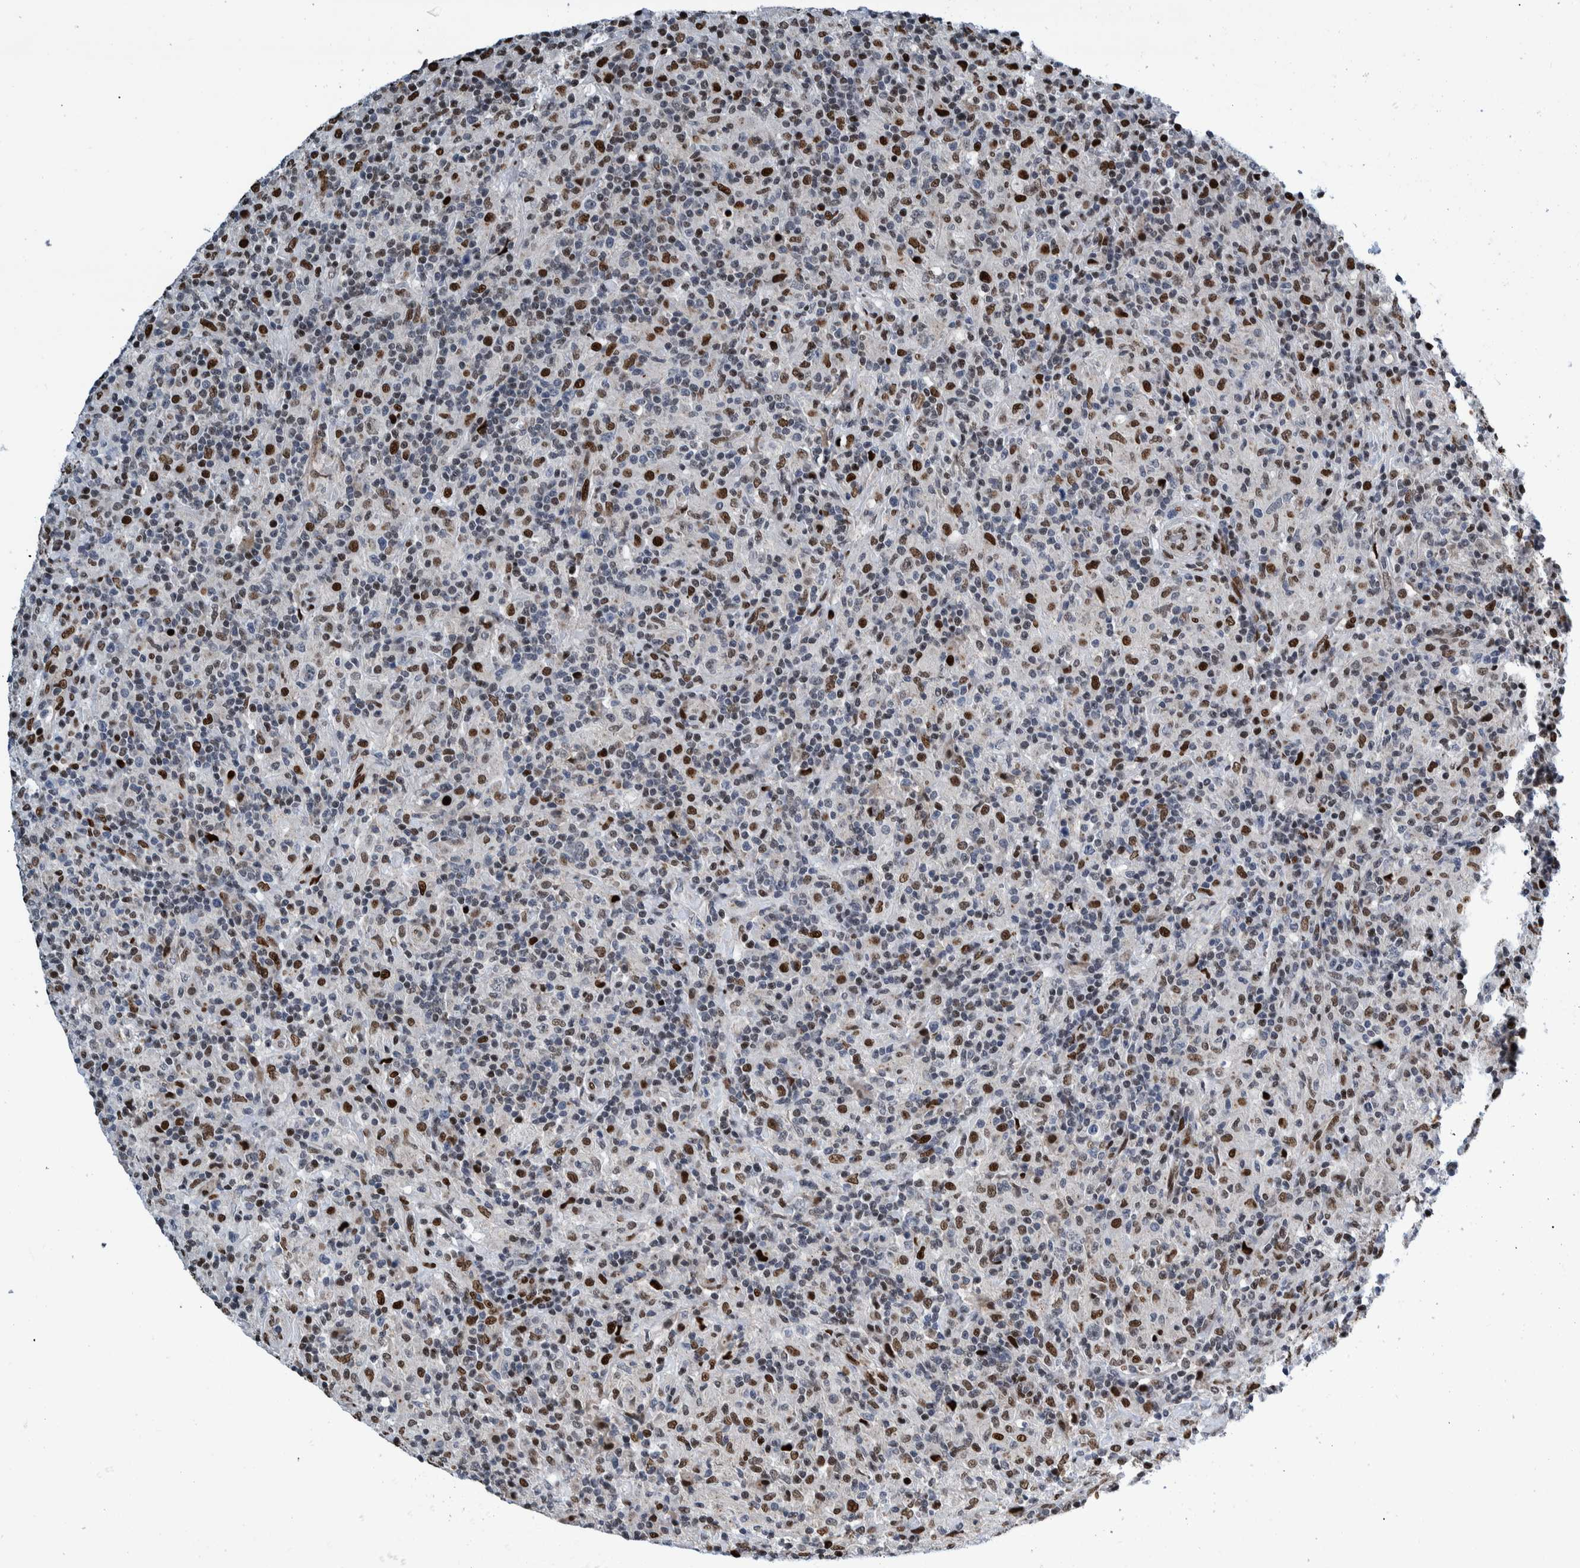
{"staining": {"intensity": "weak", "quantity": "25%-75%", "location": "nuclear"}, "tissue": "lymphoma", "cell_type": "Tumor cells", "image_type": "cancer", "snomed": [{"axis": "morphology", "description": "Hodgkin's disease, NOS"}, {"axis": "topography", "description": "Lymph node"}], "caption": "Immunohistochemical staining of lymphoma shows low levels of weak nuclear expression in approximately 25%-75% of tumor cells.", "gene": "HEATR9", "patient": {"sex": "male", "age": 70}}